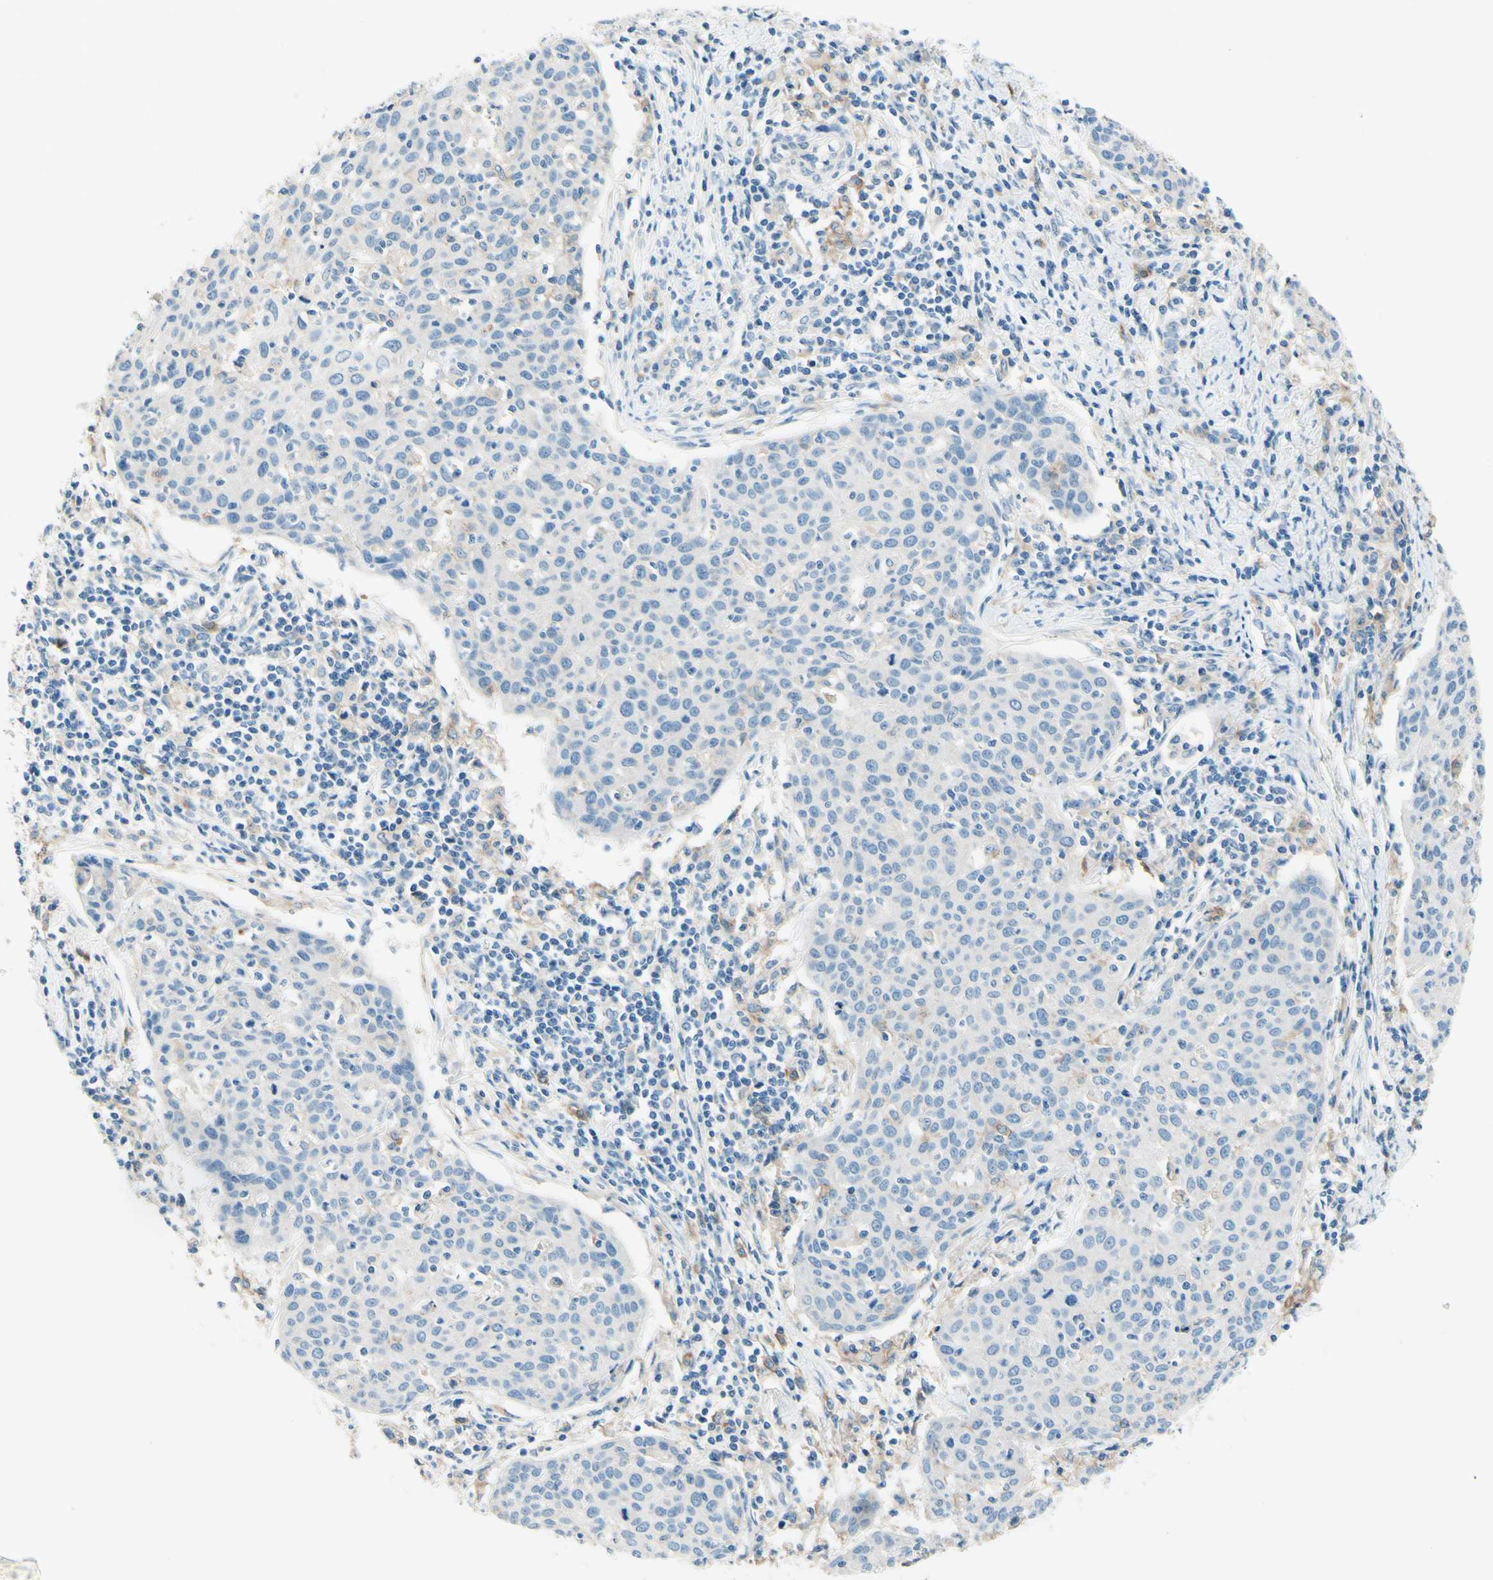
{"staining": {"intensity": "negative", "quantity": "none", "location": "none"}, "tissue": "cervical cancer", "cell_type": "Tumor cells", "image_type": "cancer", "snomed": [{"axis": "morphology", "description": "Squamous cell carcinoma, NOS"}, {"axis": "topography", "description": "Cervix"}], "caption": "Protein analysis of squamous cell carcinoma (cervical) exhibits no significant expression in tumor cells.", "gene": "SIGLEC9", "patient": {"sex": "female", "age": 38}}